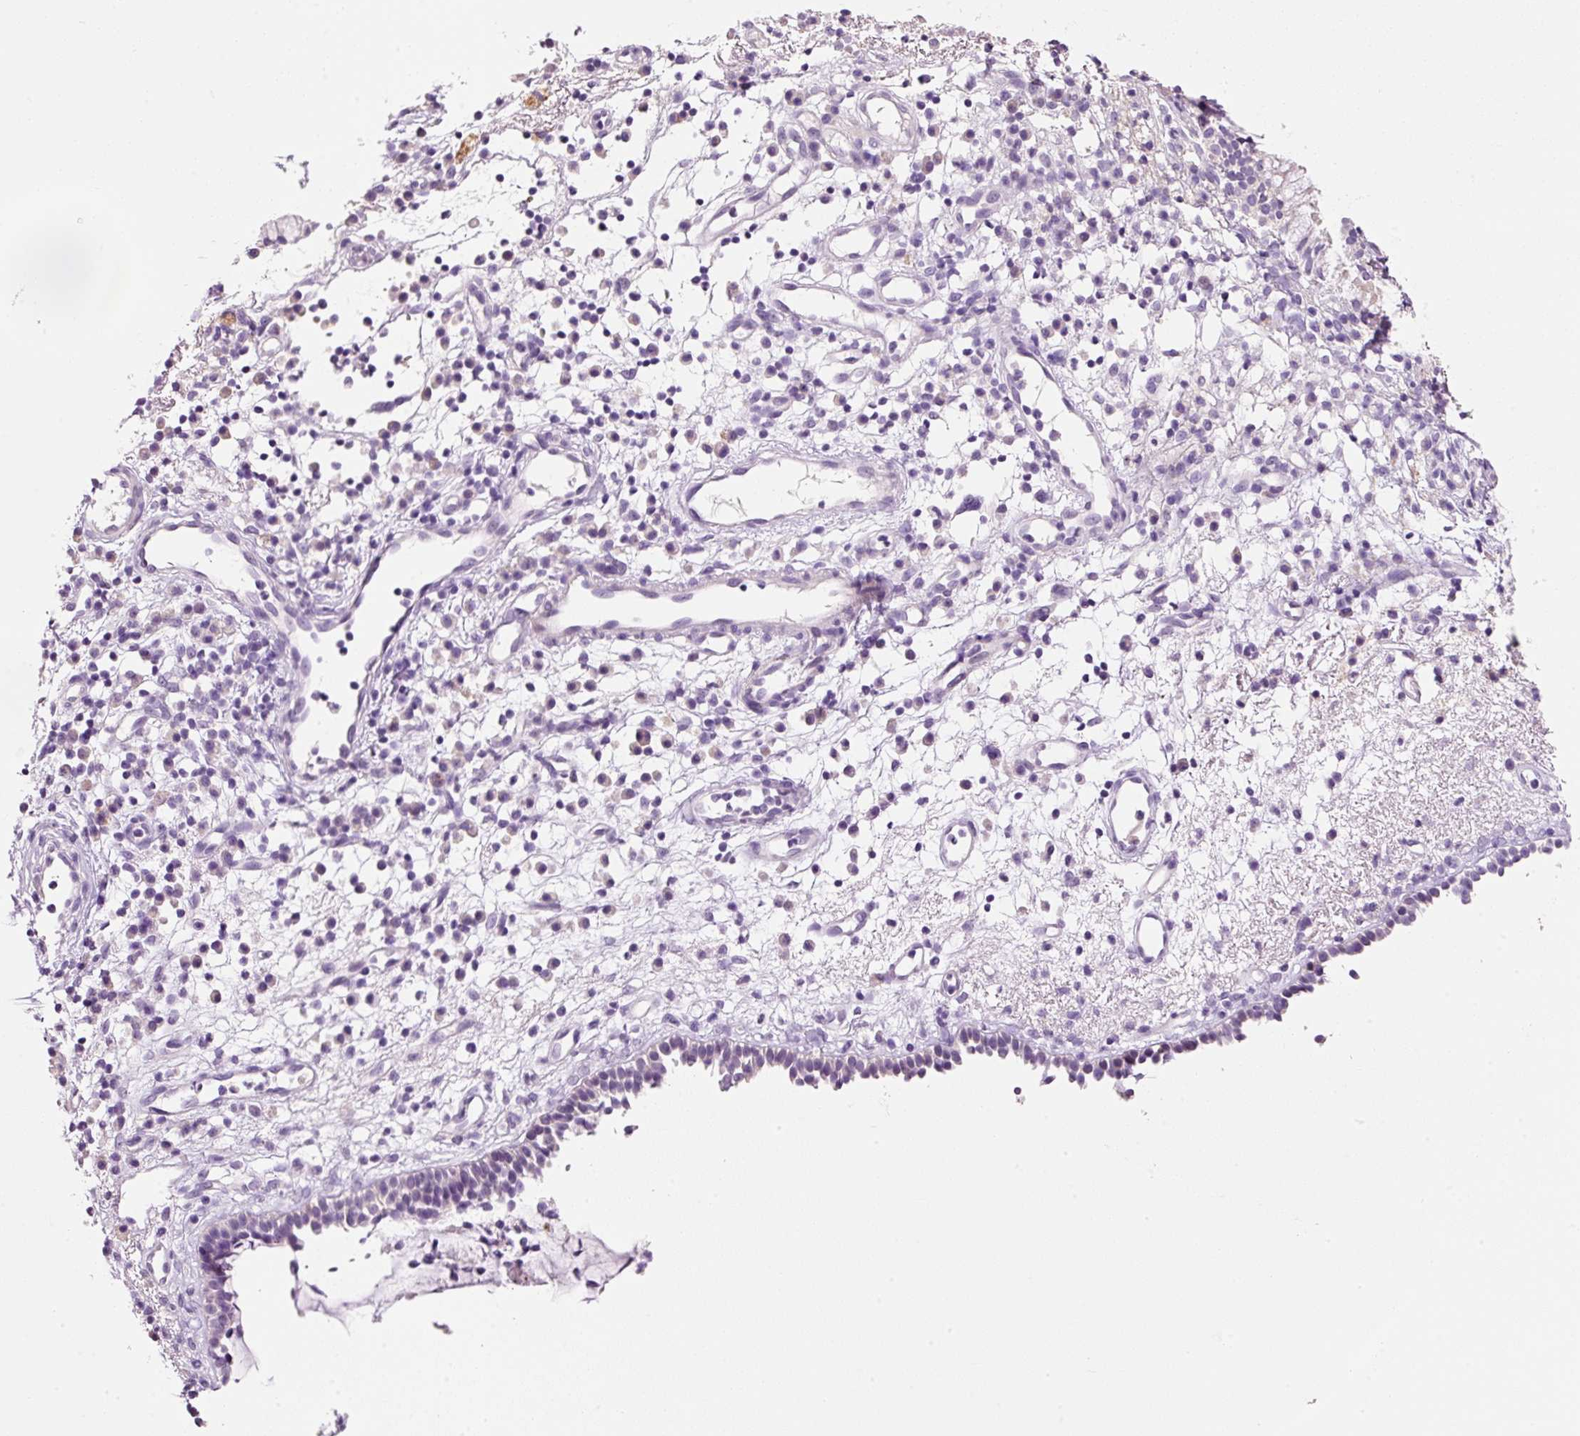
{"staining": {"intensity": "negative", "quantity": "none", "location": "none"}, "tissue": "nasopharynx", "cell_type": "Respiratory epithelial cells", "image_type": "normal", "snomed": [{"axis": "morphology", "description": "Normal tissue, NOS"}, {"axis": "topography", "description": "Nasopharynx"}], "caption": "Benign nasopharynx was stained to show a protein in brown. There is no significant positivity in respiratory epithelial cells.", "gene": "TENT5C", "patient": {"sex": "male", "age": 21}}